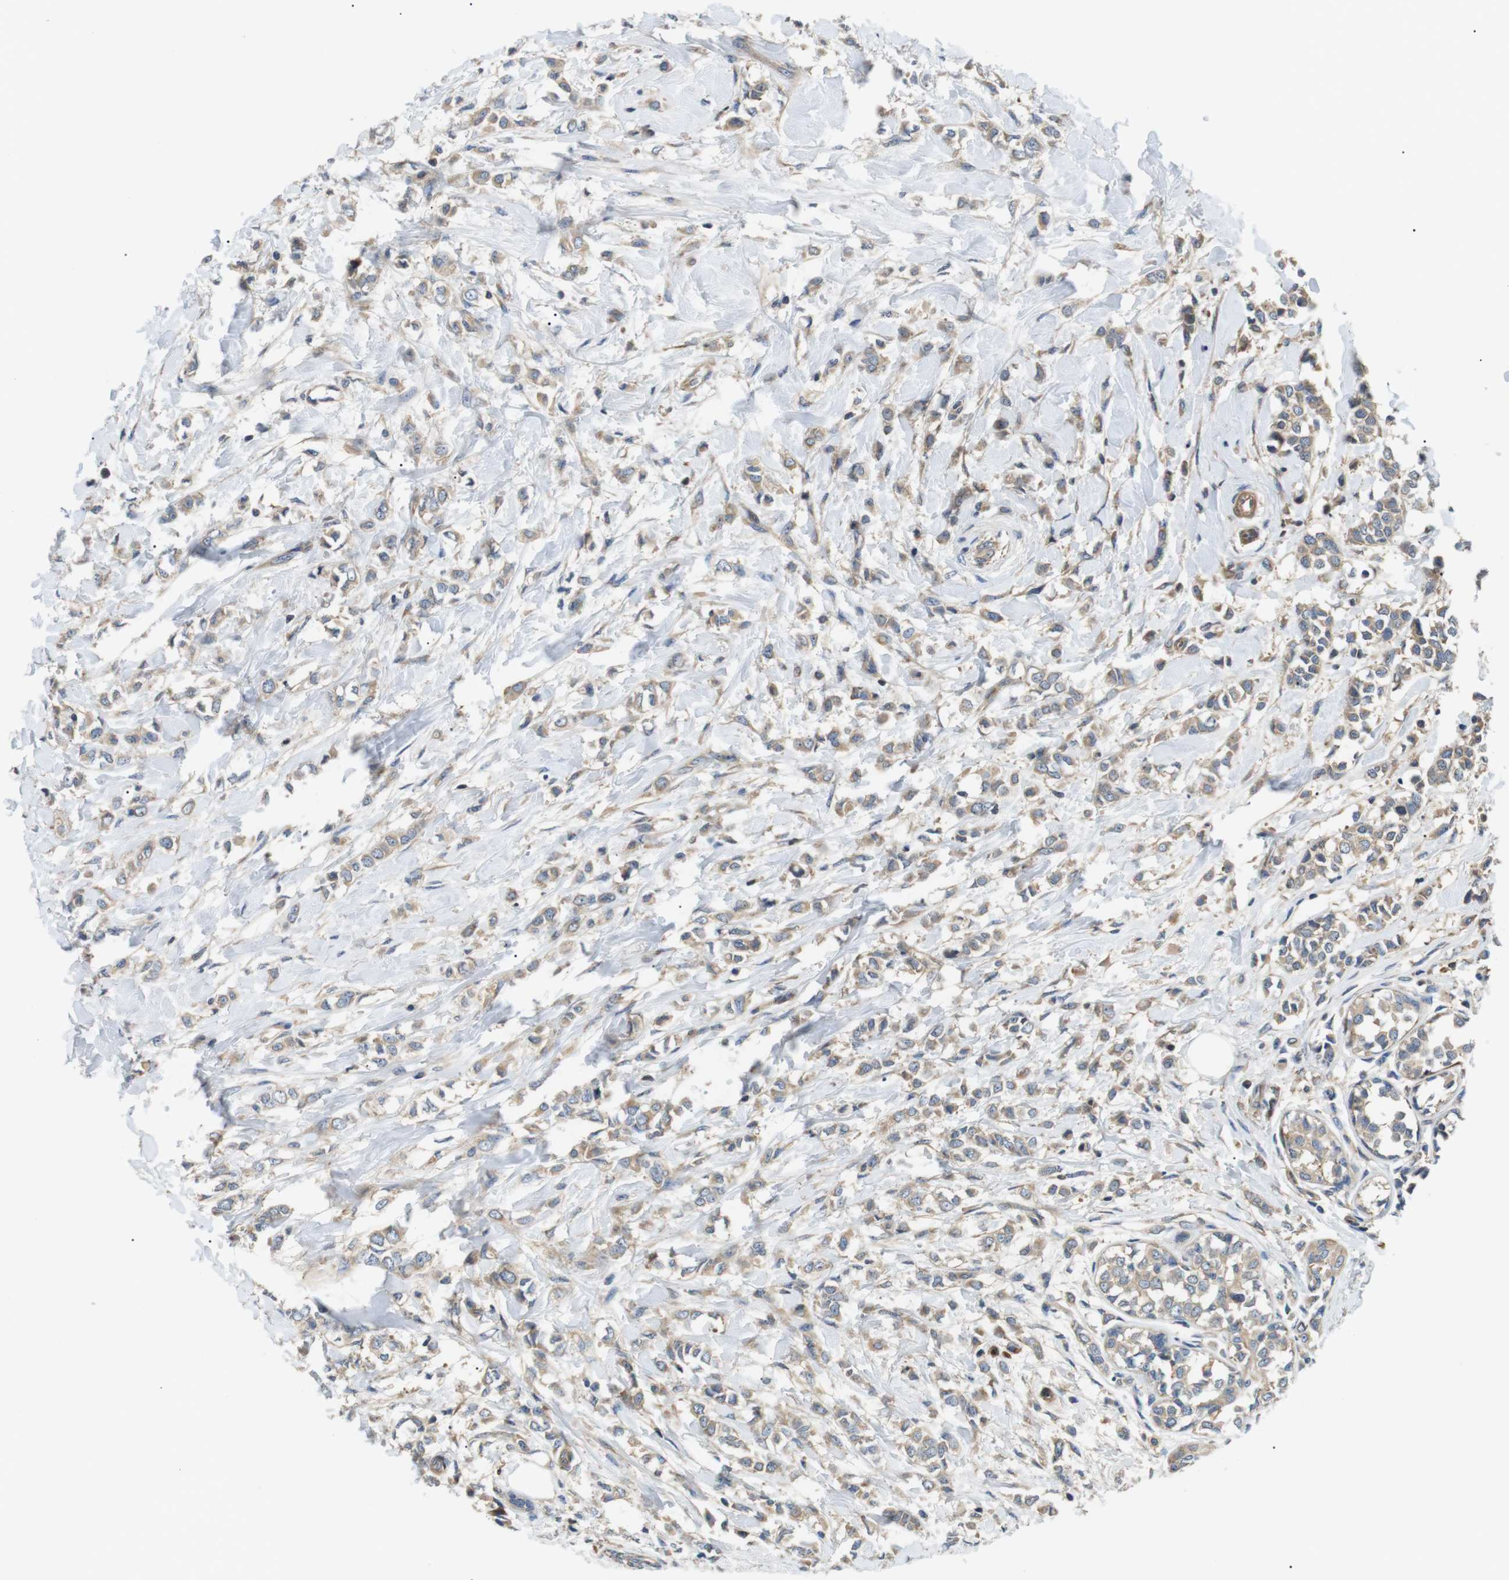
{"staining": {"intensity": "weak", "quantity": "25%-75%", "location": "cytoplasmic/membranous"}, "tissue": "breast cancer", "cell_type": "Tumor cells", "image_type": "cancer", "snomed": [{"axis": "morphology", "description": "Lobular carcinoma, in situ"}, {"axis": "morphology", "description": "Lobular carcinoma"}, {"axis": "topography", "description": "Breast"}], "caption": "A high-resolution image shows immunohistochemistry (IHC) staining of breast cancer, which reveals weak cytoplasmic/membranous expression in approximately 25%-75% of tumor cells.", "gene": "DIPK1A", "patient": {"sex": "female", "age": 41}}